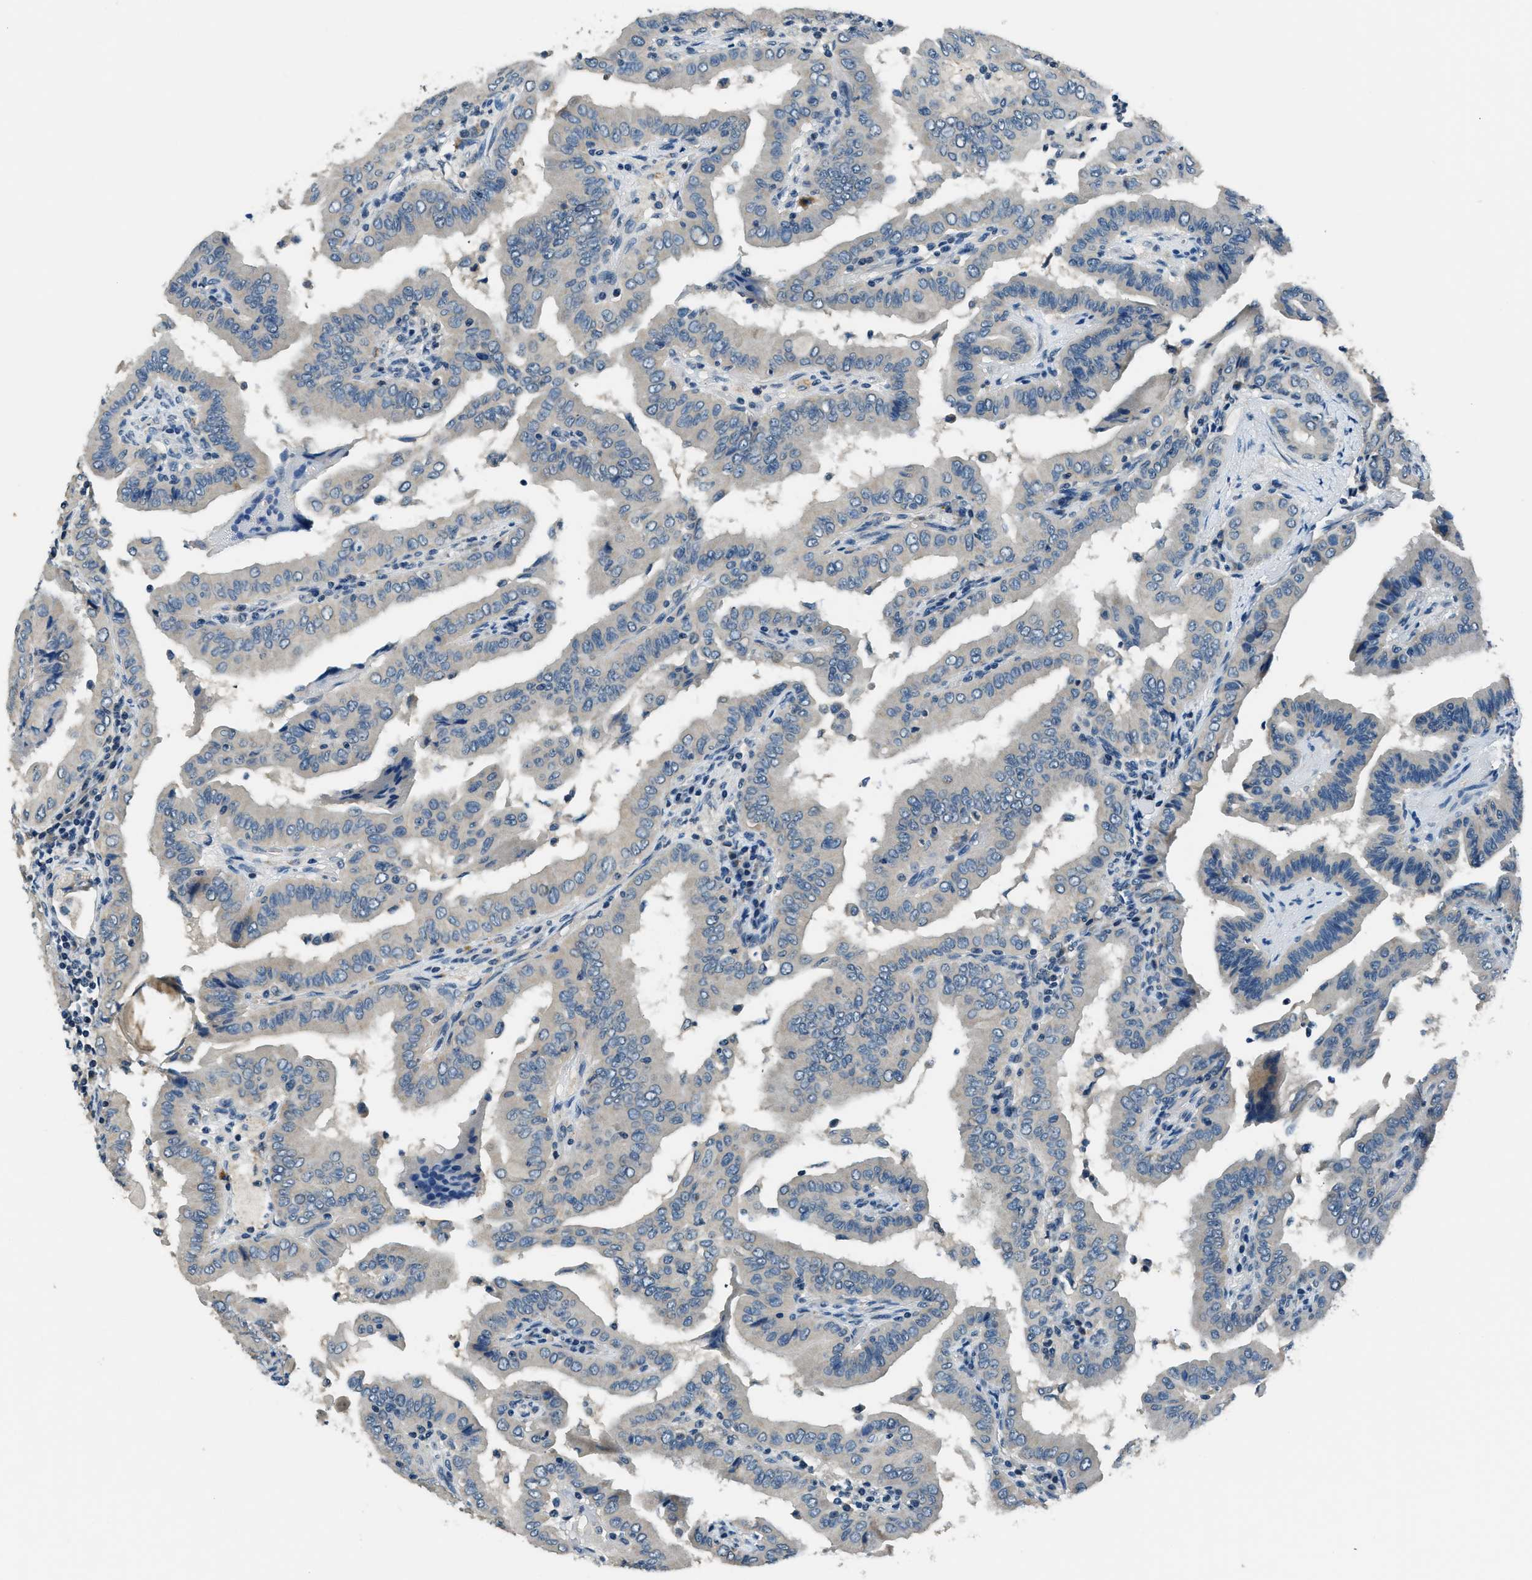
{"staining": {"intensity": "negative", "quantity": "none", "location": "none"}, "tissue": "thyroid cancer", "cell_type": "Tumor cells", "image_type": "cancer", "snomed": [{"axis": "morphology", "description": "Papillary adenocarcinoma, NOS"}, {"axis": "topography", "description": "Thyroid gland"}], "caption": "Immunohistochemical staining of human papillary adenocarcinoma (thyroid) shows no significant staining in tumor cells.", "gene": "NME8", "patient": {"sex": "male", "age": 33}}